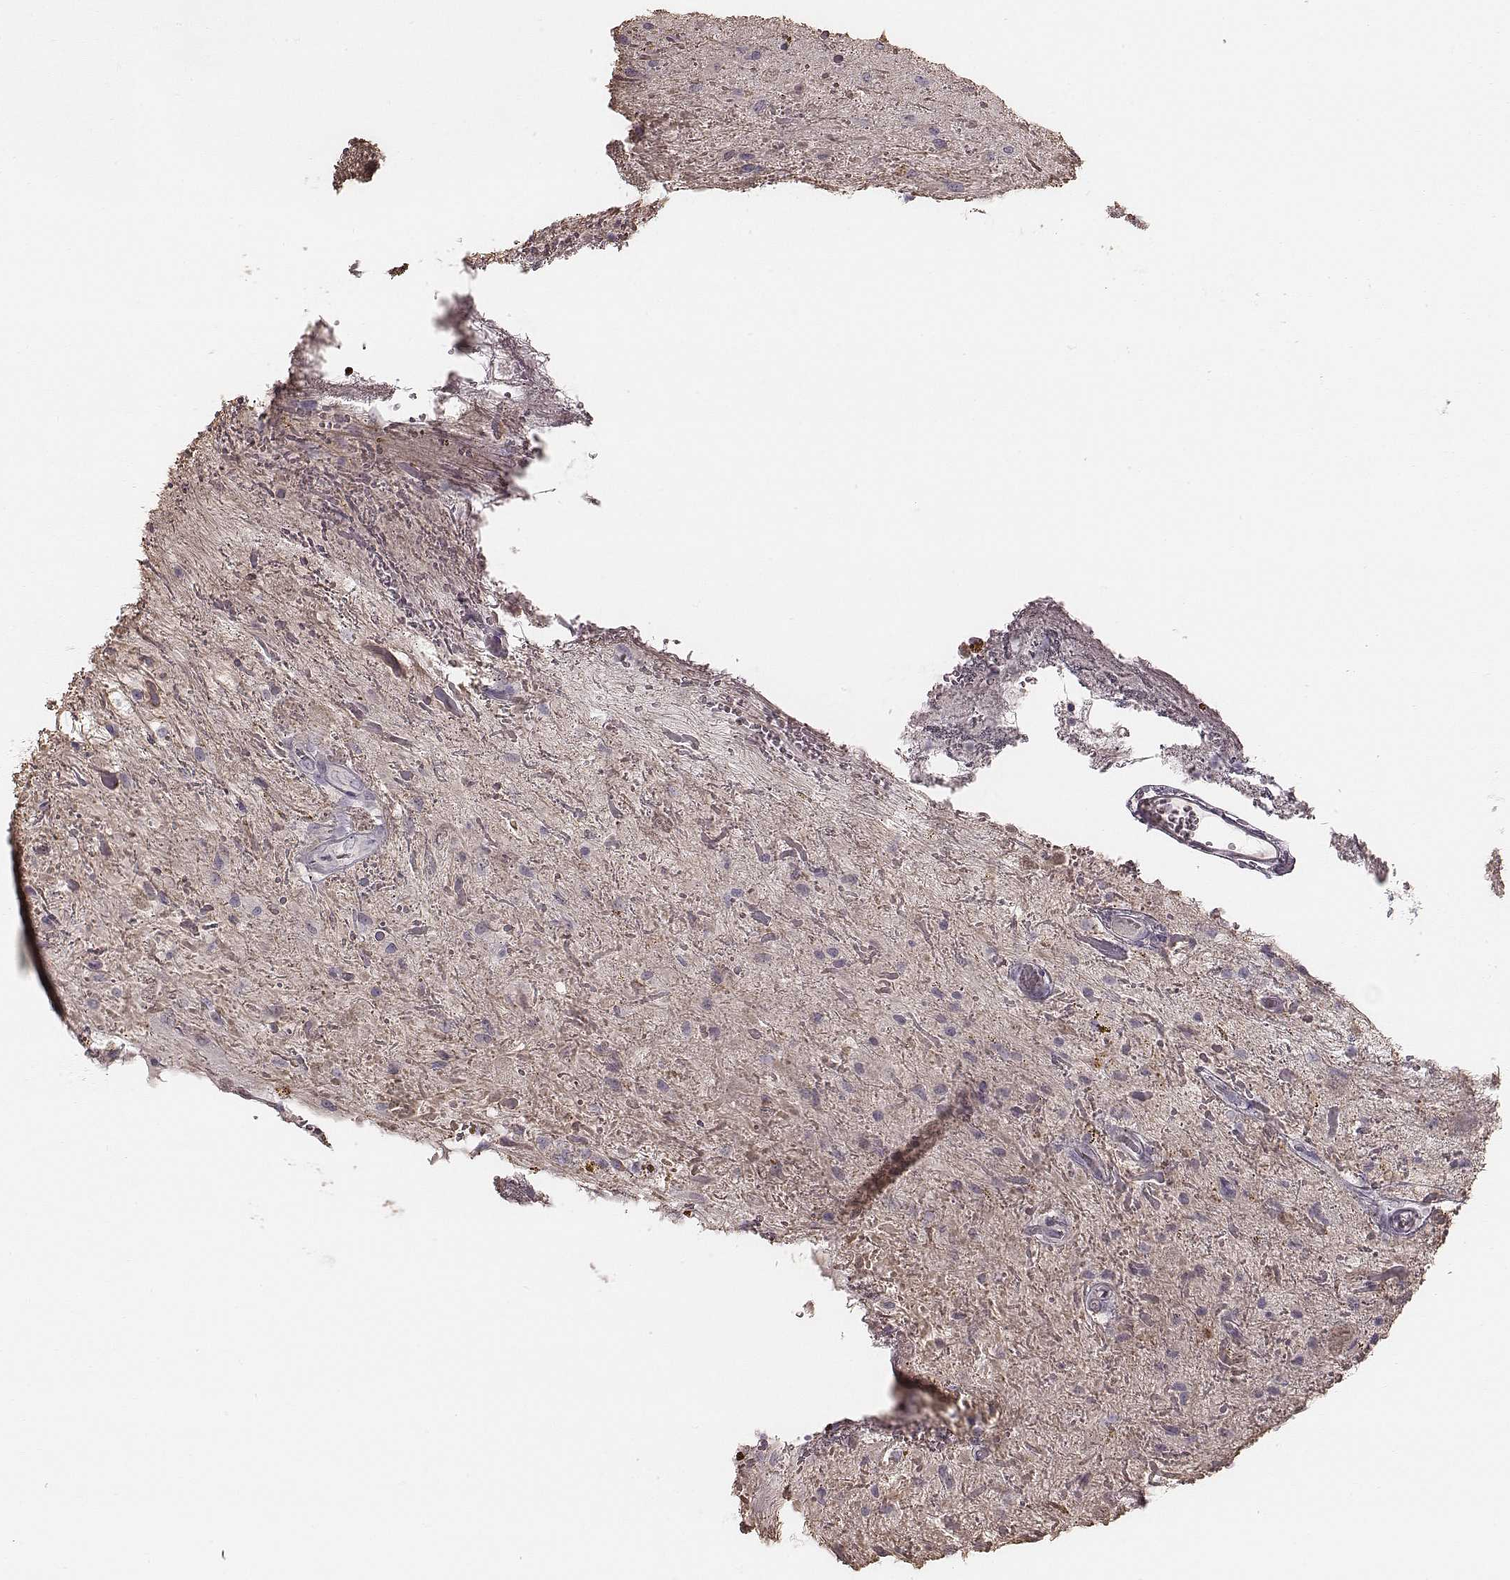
{"staining": {"intensity": "negative", "quantity": "none", "location": "none"}, "tissue": "glioma", "cell_type": "Tumor cells", "image_type": "cancer", "snomed": [{"axis": "morphology", "description": "Glioma, malignant, Low grade"}, {"axis": "topography", "description": "Cerebellum"}], "caption": "Low-grade glioma (malignant) was stained to show a protein in brown. There is no significant positivity in tumor cells. (DAB (3,3'-diaminobenzidine) immunohistochemistry with hematoxylin counter stain).", "gene": "ZP4", "patient": {"sex": "female", "age": 14}}